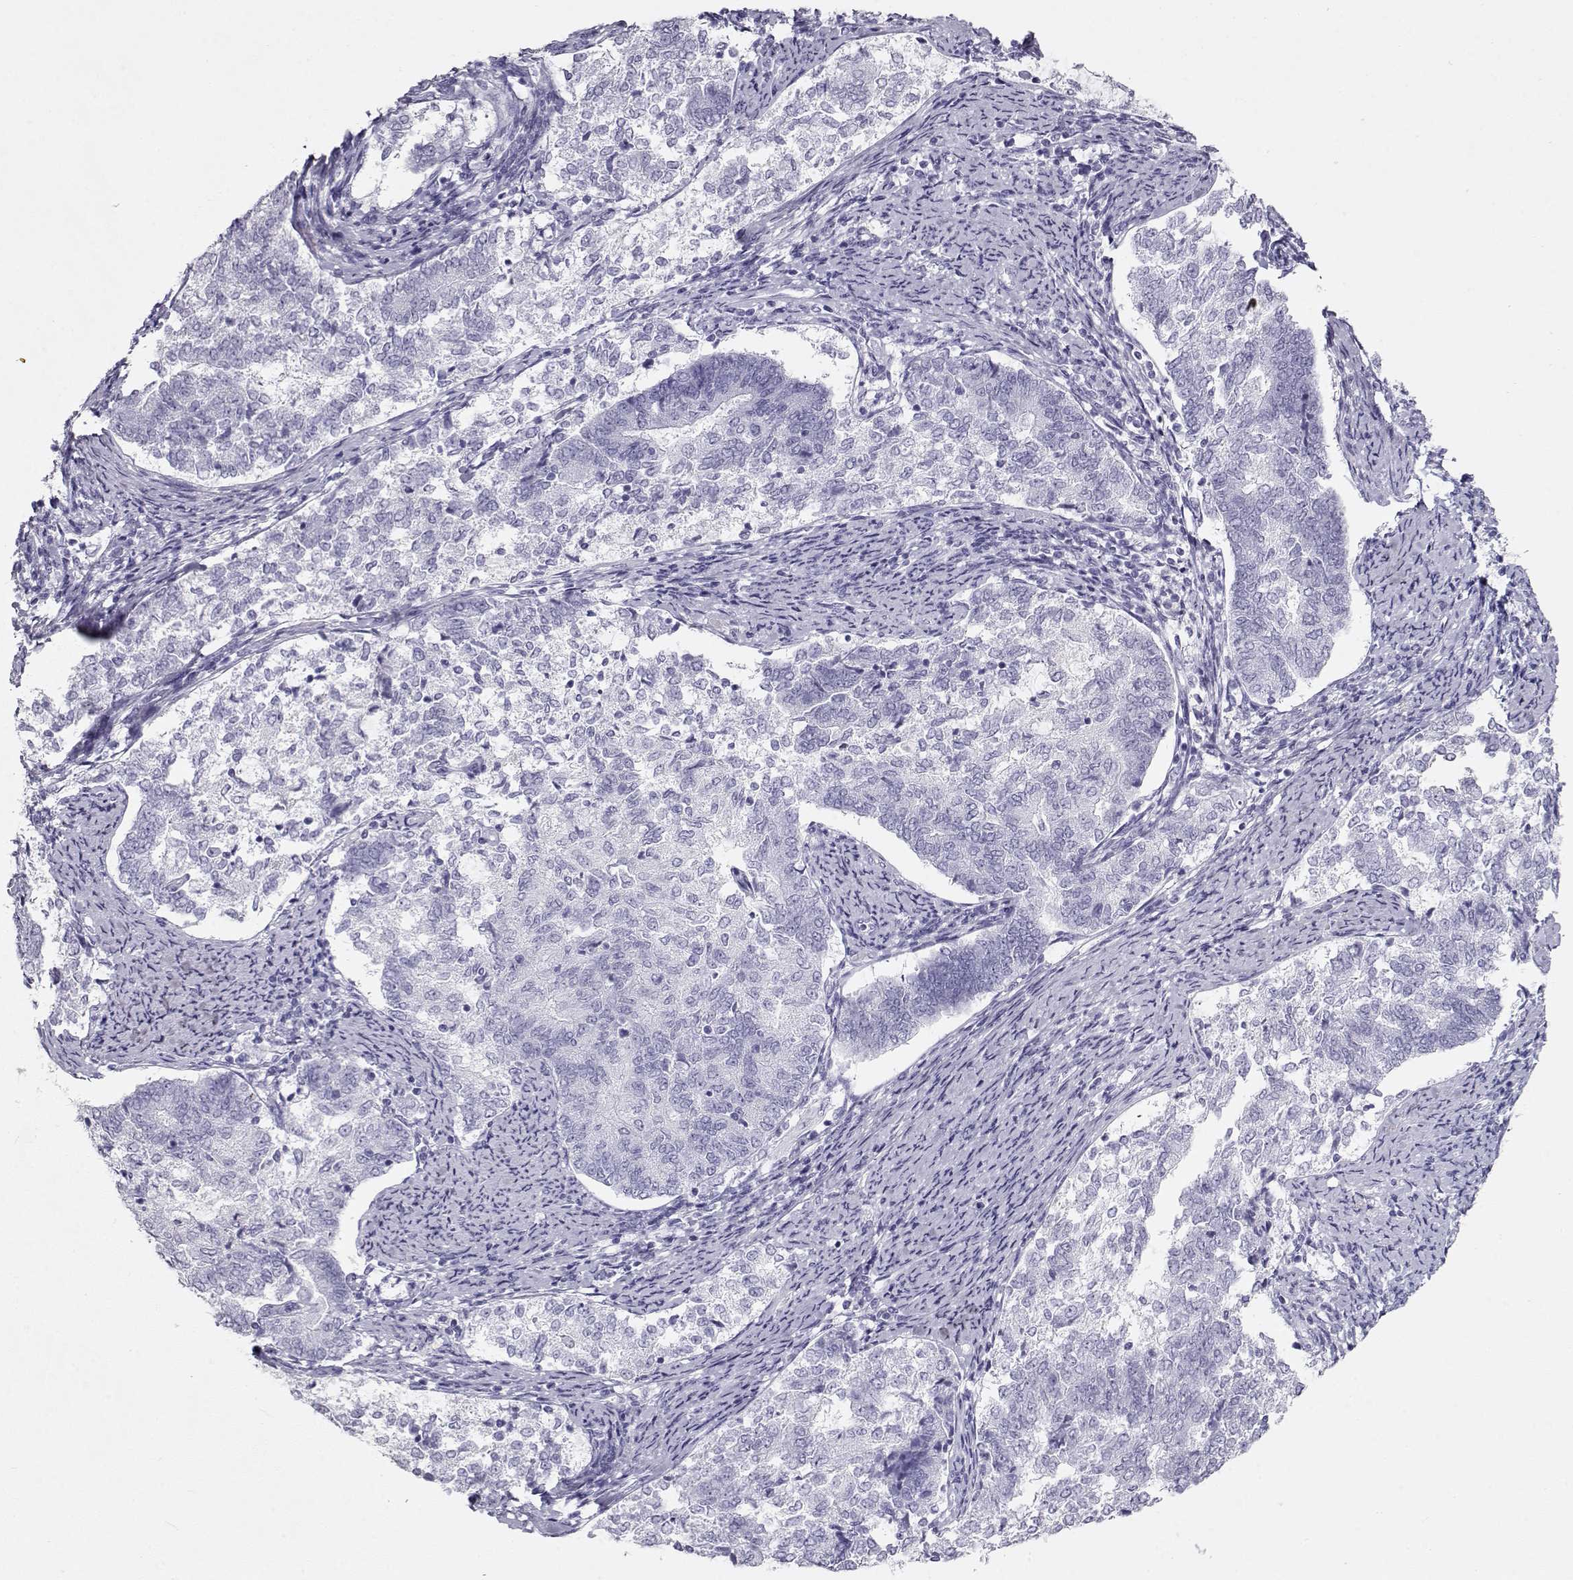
{"staining": {"intensity": "negative", "quantity": "none", "location": "none"}, "tissue": "endometrial cancer", "cell_type": "Tumor cells", "image_type": "cancer", "snomed": [{"axis": "morphology", "description": "Adenocarcinoma, NOS"}, {"axis": "topography", "description": "Endometrium"}], "caption": "Tumor cells are negative for protein expression in human endometrial adenocarcinoma. (DAB (3,3'-diaminobenzidine) immunohistochemistry, high magnification).", "gene": "MAGEC1", "patient": {"sex": "female", "age": 65}}